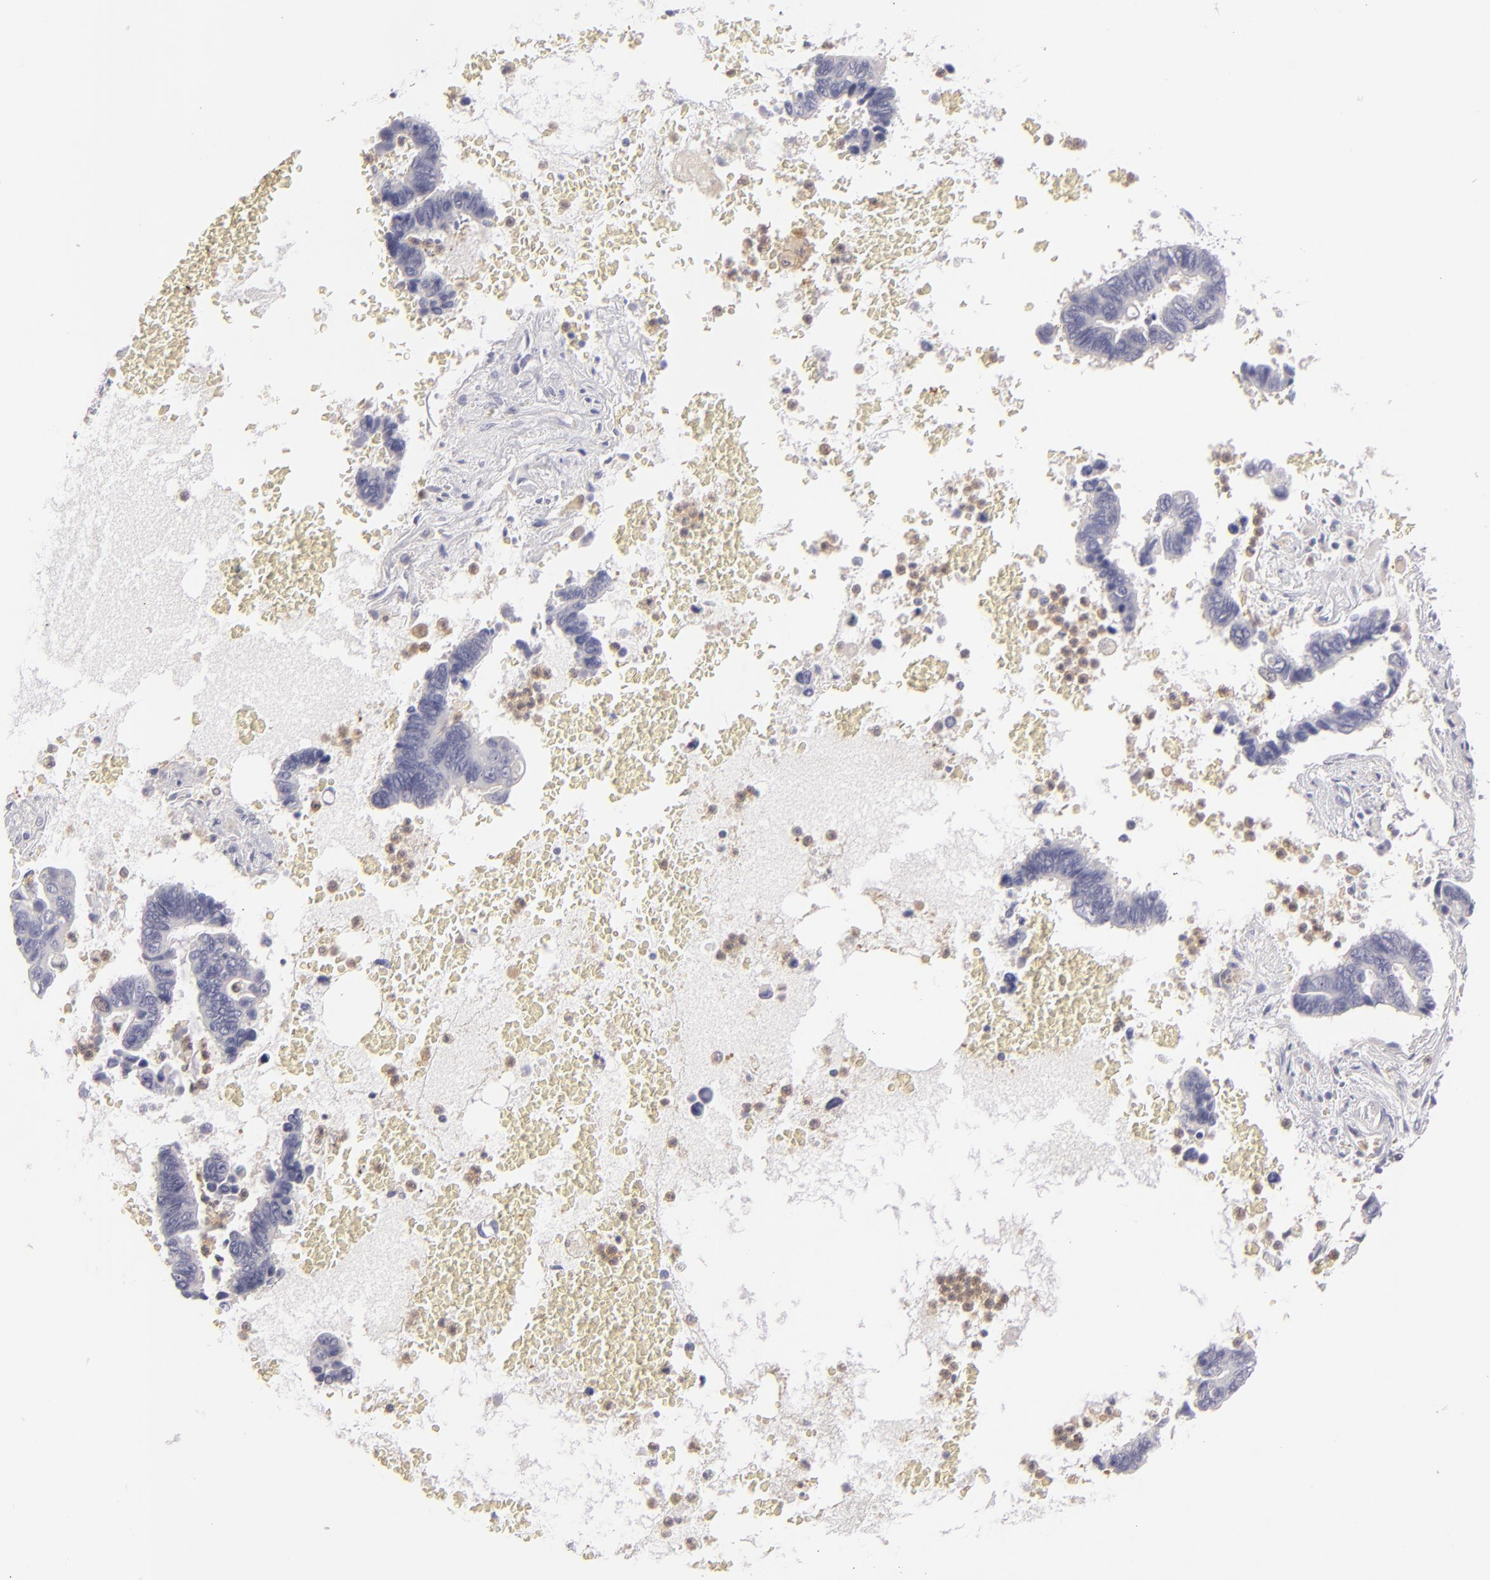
{"staining": {"intensity": "negative", "quantity": "none", "location": "none"}, "tissue": "pancreatic cancer", "cell_type": "Tumor cells", "image_type": "cancer", "snomed": [{"axis": "morphology", "description": "Adenocarcinoma, NOS"}, {"axis": "topography", "description": "Pancreas"}], "caption": "A histopathology image of pancreatic adenocarcinoma stained for a protein demonstrates no brown staining in tumor cells.", "gene": "MMP10", "patient": {"sex": "female", "age": 70}}